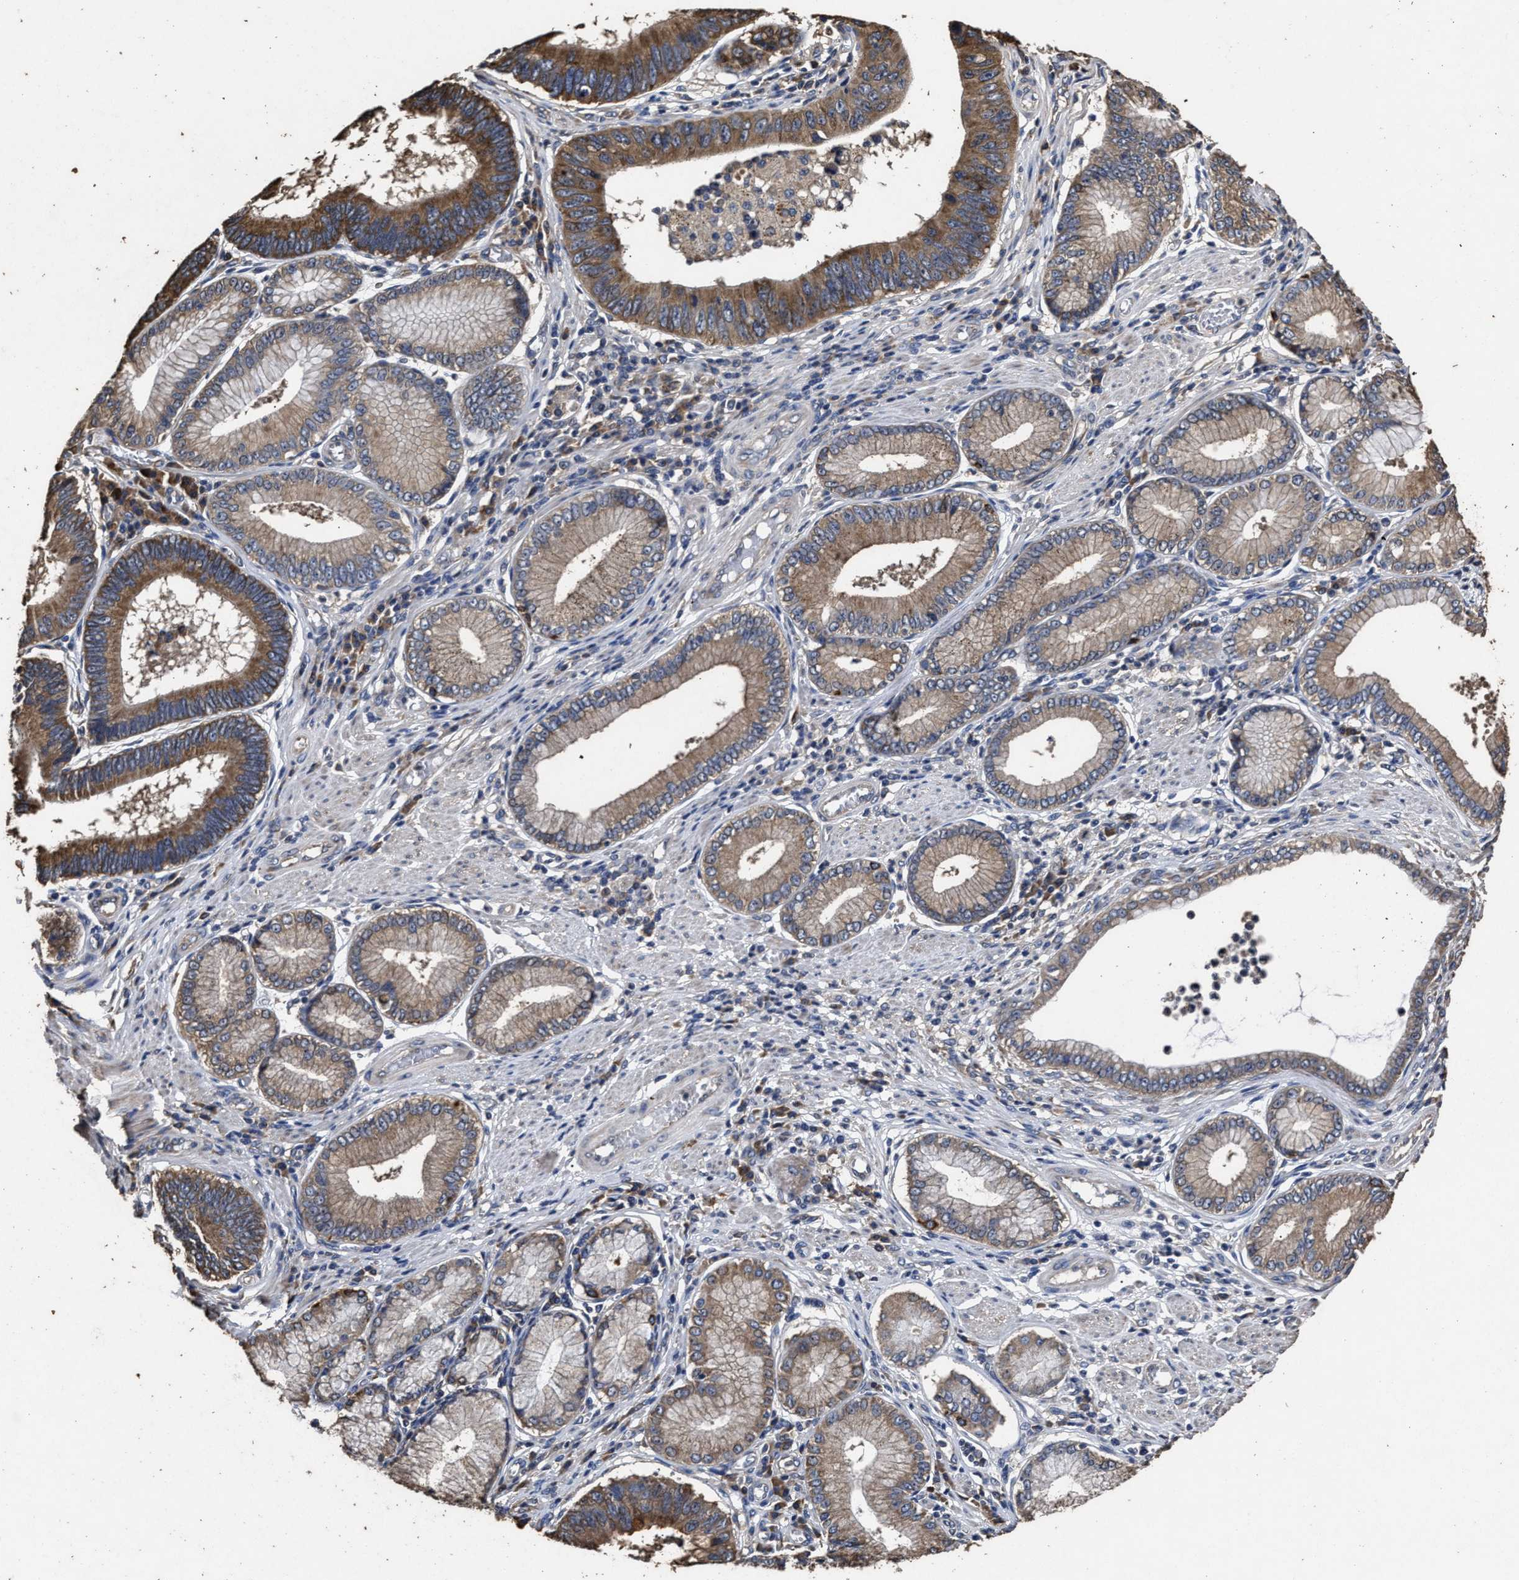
{"staining": {"intensity": "moderate", "quantity": ">75%", "location": "cytoplasmic/membranous"}, "tissue": "stomach cancer", "cell_type": "Tumor cells", "image_type": "cancer", "snomed": [{"axis": "morphology", "description": "Adenocarcinoma, NOS"}, {"axis": "topography", "description": "Stomach"}], "caption": "Stomach adenocarcinoma tissue shows moderate cytoplasmic/membranous expression in about >75% of tumor cells The staining was performed using DAB (3,3'-diaminobenzidine) to visualize the protein expression in brown, while the nuclei were stained in blue with hematoxylin (Magnification: 20x).", "gene": "PPM1K", "patient": {"sex": "male", "age": 59}}